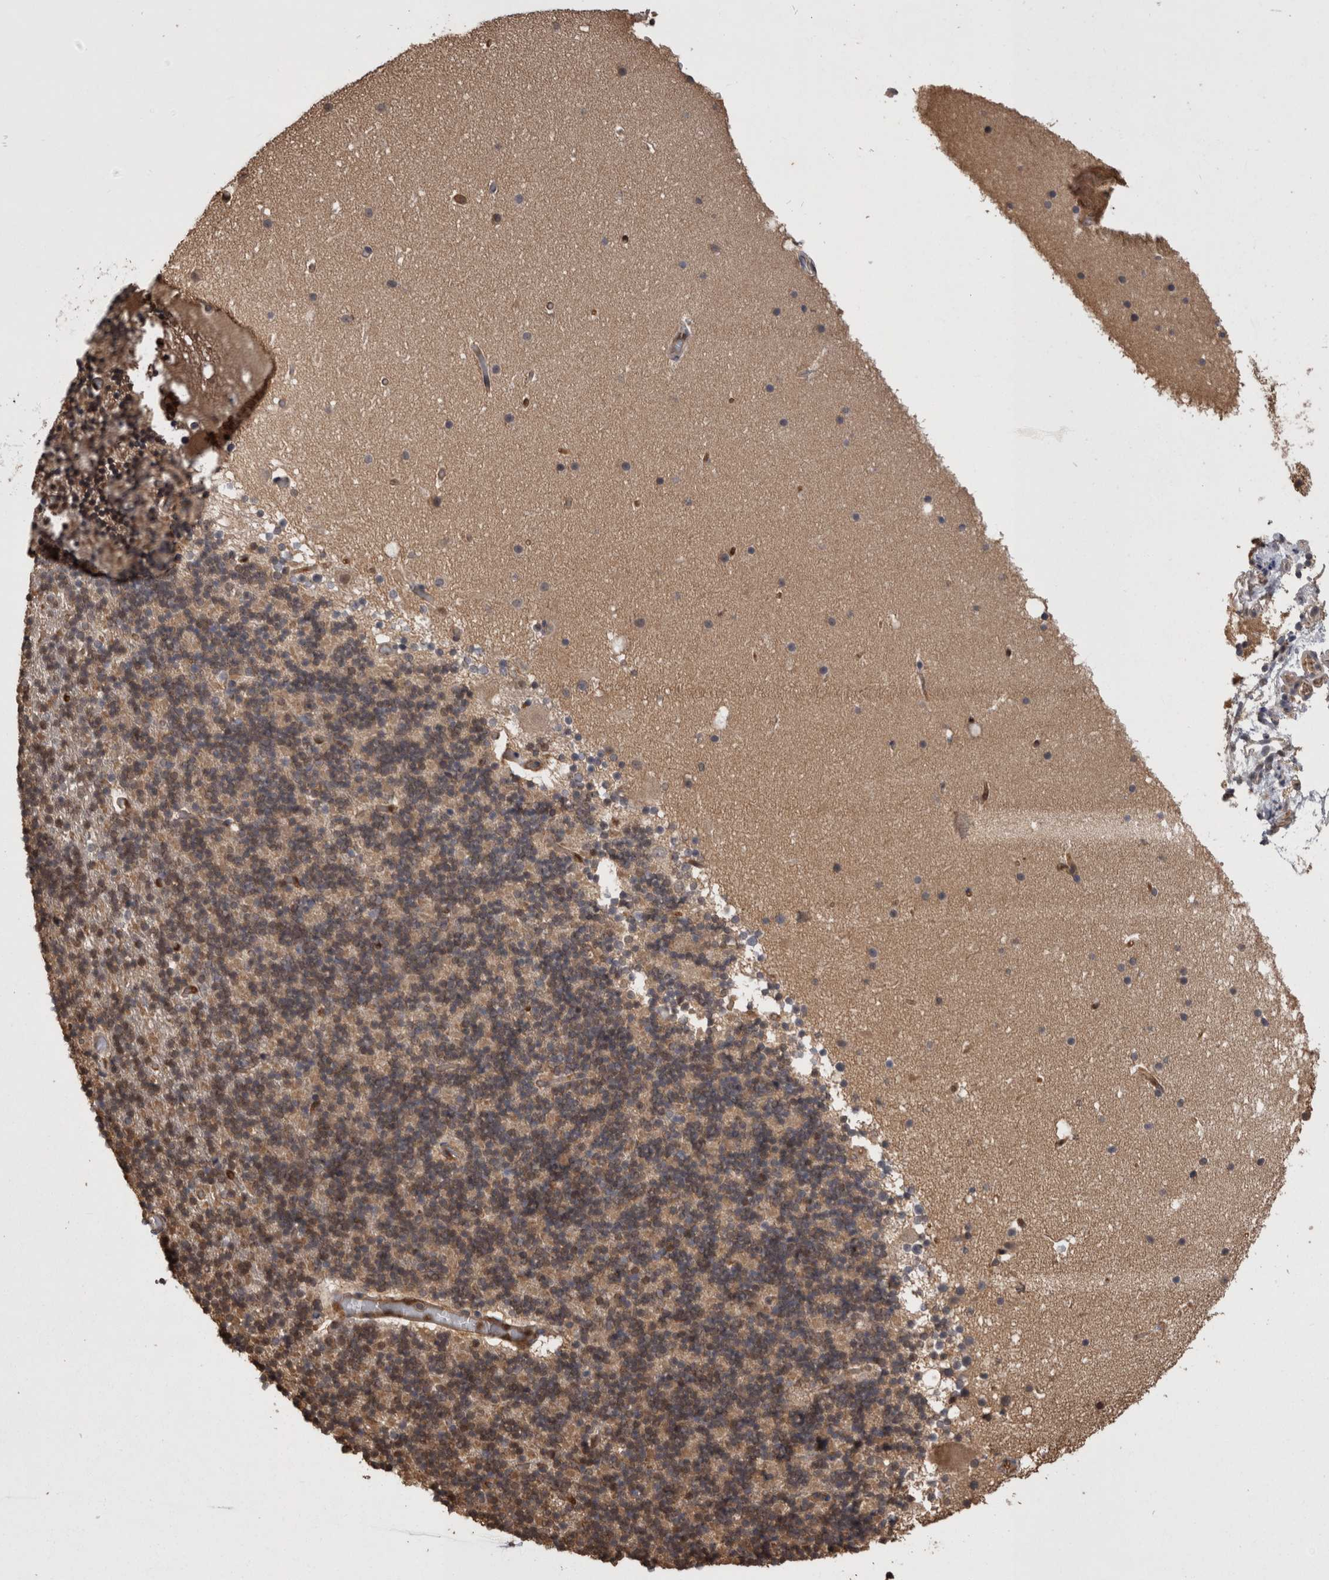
{"staining": {"intensity": "weak", "quantity": "25%-75%", "location": "cytoplasmic/membranous,nuclear"}, "tissue": "cerebellum", "cell_type": "Cells in granular layer", "image_type": "normal", "snomed": [{"axis": "morphology", "description": "Normal tissue, NOS"}, {"axis": "topography", "description": "Cerebellum"}], "caption": "Protein expression analysis of normal human cerebellum reveals weak cytoplasmic/membranous,nuclear staining in about 25%-75% of cells in granular layer. The protein is stained brown, and the nuclei are stained in blue (DAB (3,3'-diaminobenzidine) IHC with brightfield microscopy, high magnification).", "gene": "LXN", "patient": {"sex": "male", "age": 57}}